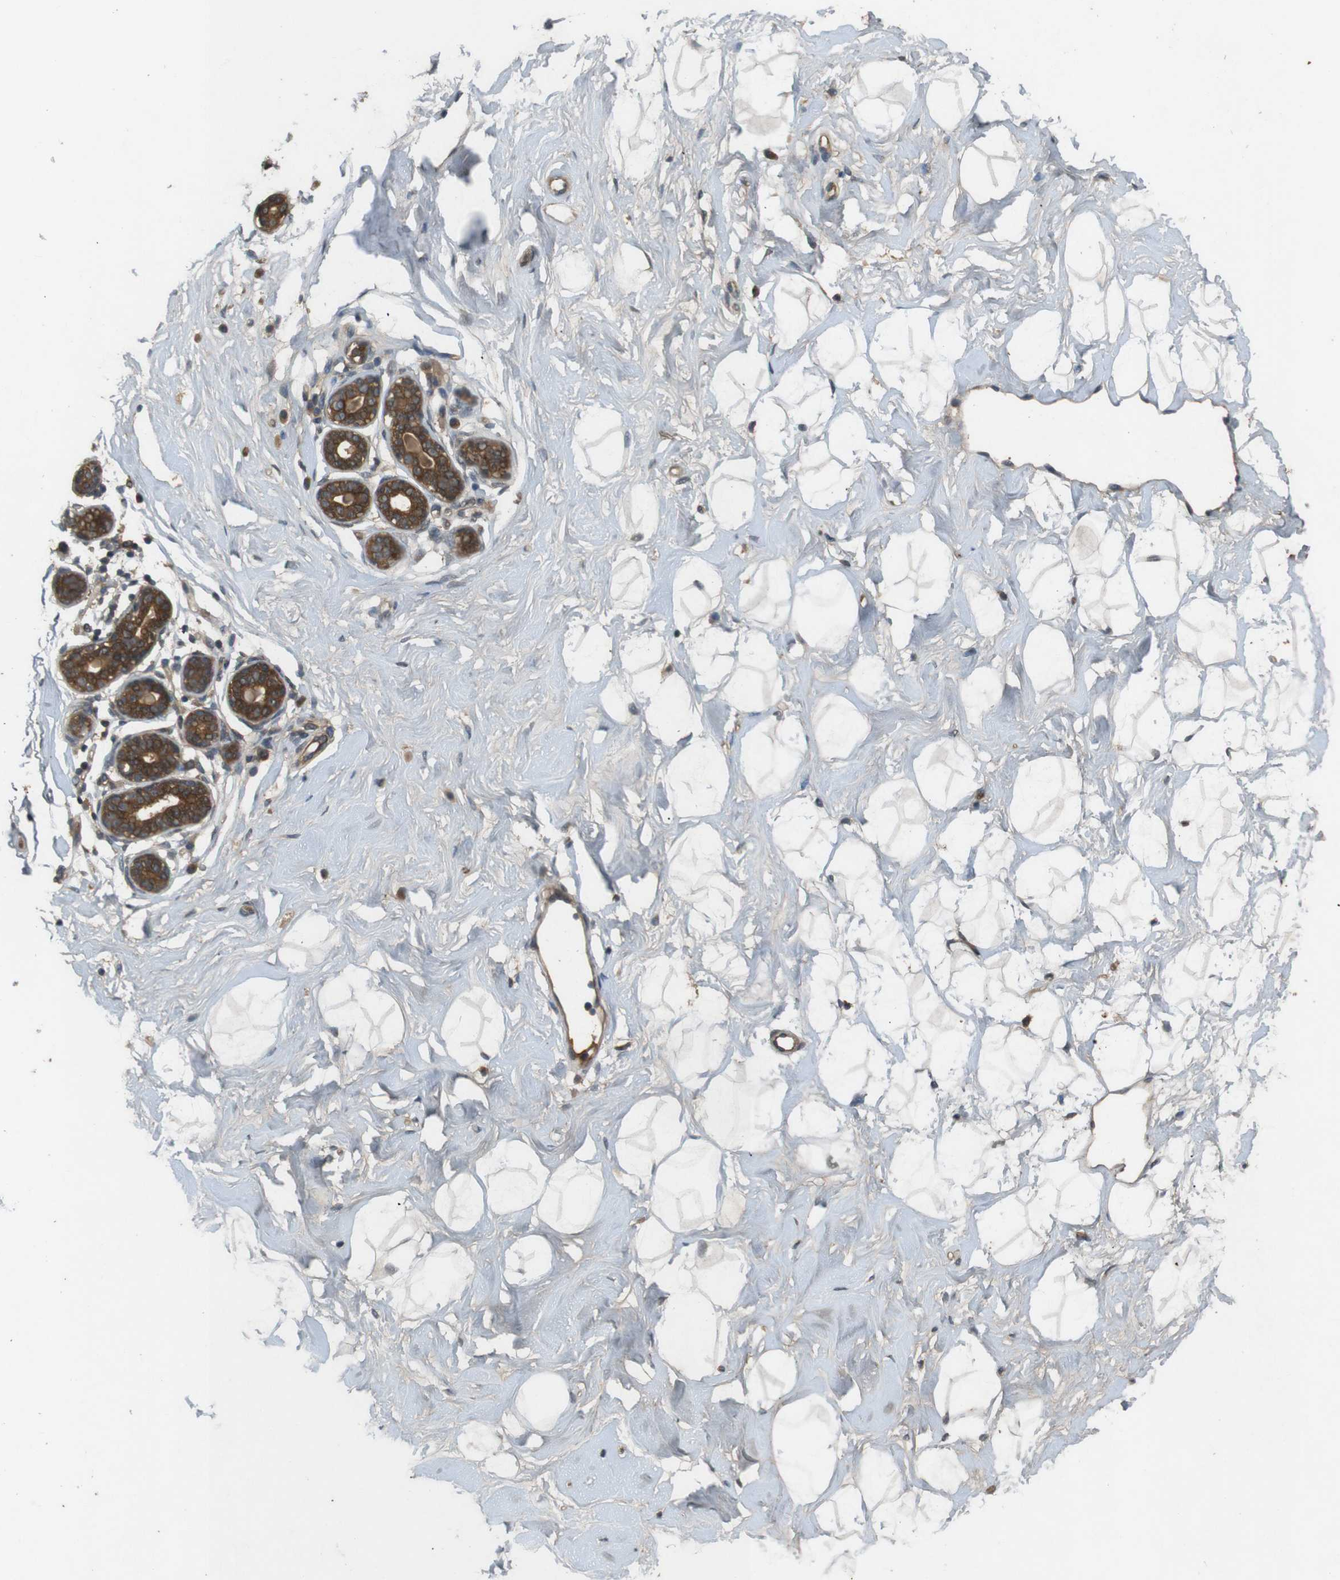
{"staining": {"intensity": "negative", "quantity": "none", "location": "none"}, "tissue": "breast", "cell_type": "Adipocytes", "image_type": "normal", "snomed": [{"axis": "morphology", "description": "Normal tissue, NOS"}, {"axis": "topography", "description": "Breast"}], "caption": "This is a histopathology image of immunohistochemistry staining of unremarkable breast, which shows no staining in adipocytes. The staining is performed using DAB brown chromogen with nuclei counter-stained in using hematoxylin.", "gene": "NFKBIE", "patient": {"sex": "female", "age": 23}}